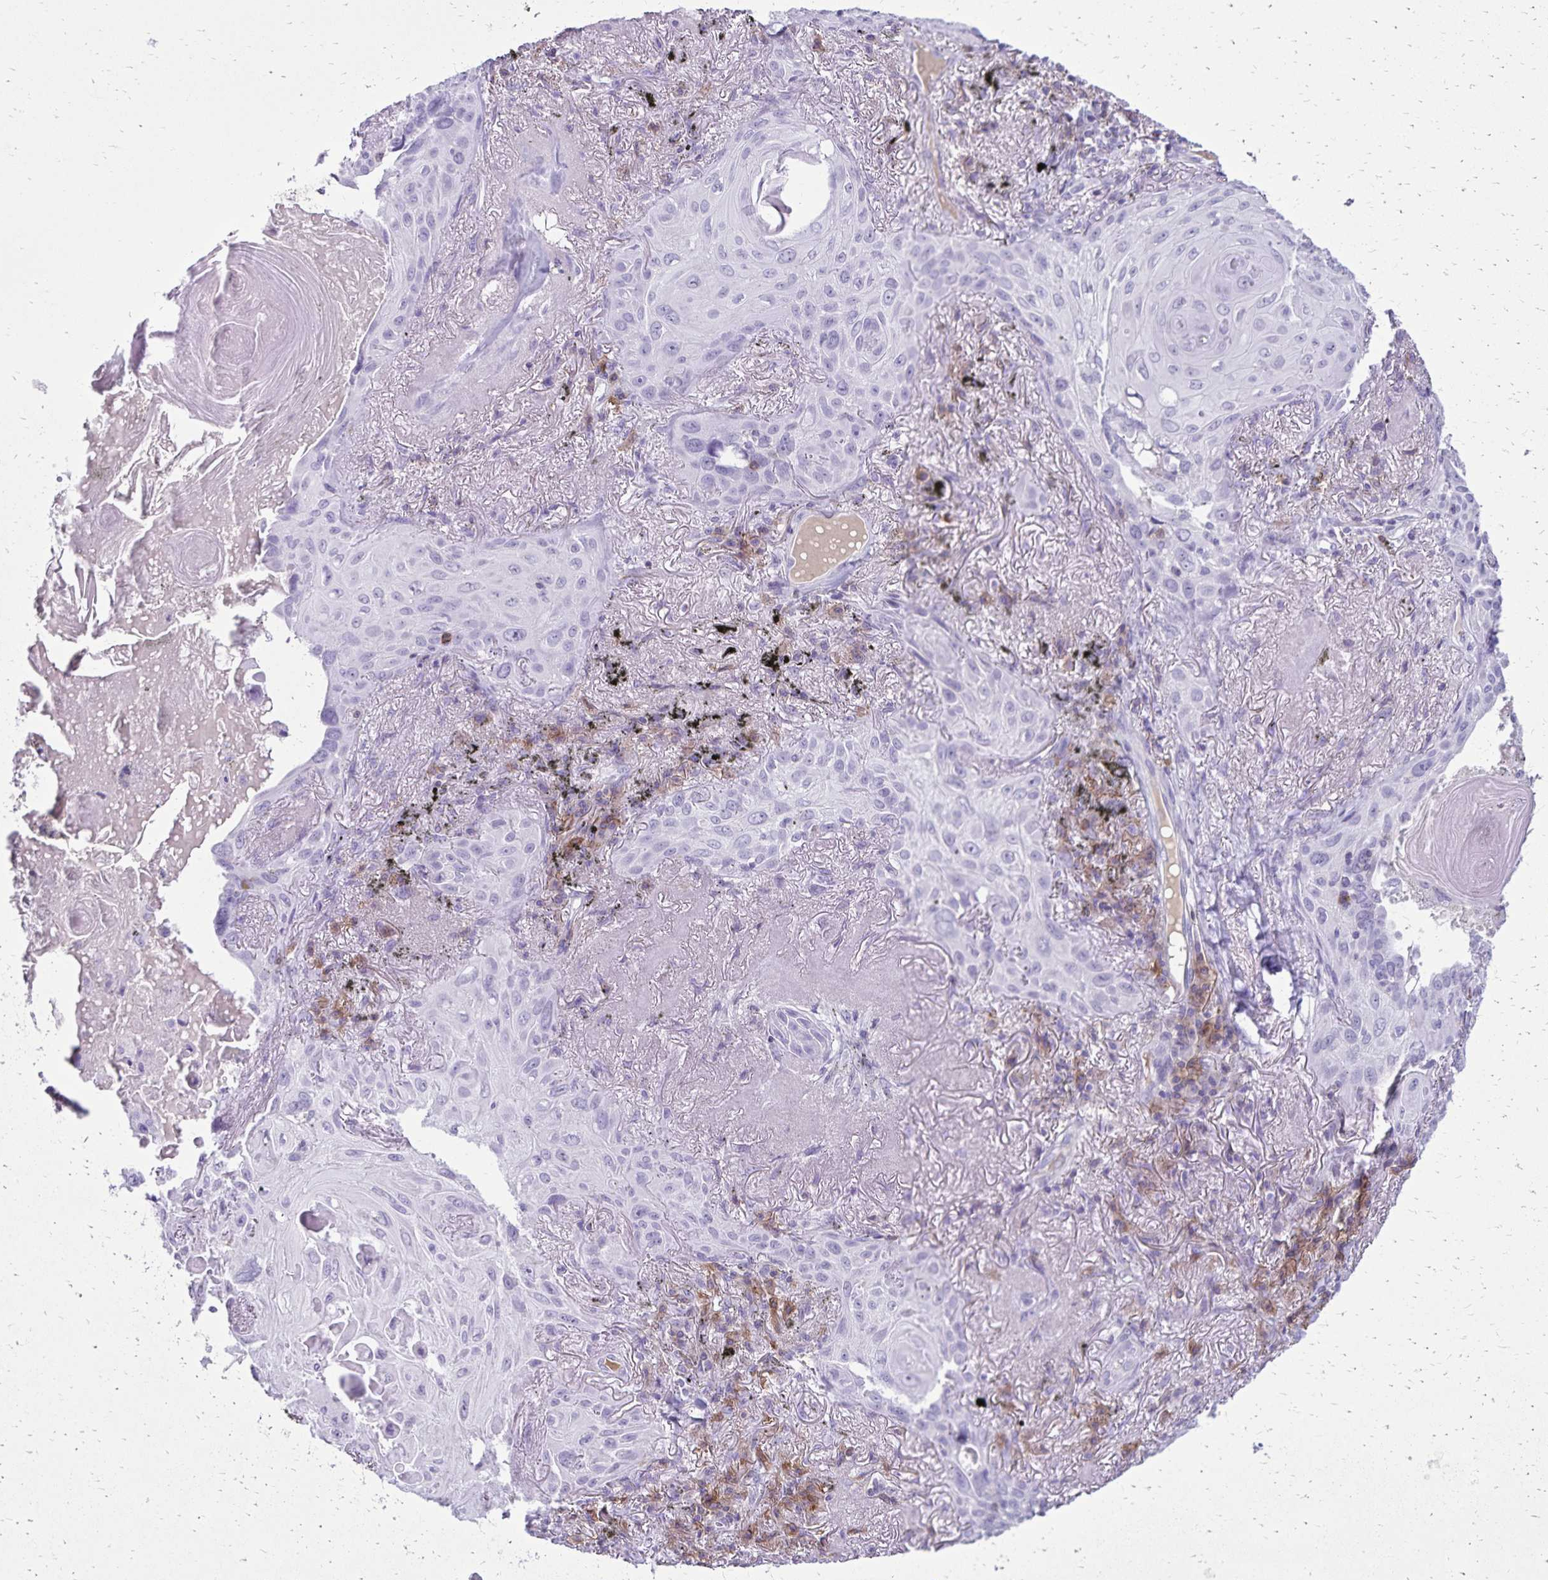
{"staining": {"intensity": "negative", "quantity": "none", "location": "none"}, "tissue": "lung cancer", "cell_type": "Tumor cells", "image_type": "cancer", "snomed": [{"axis": "morphology", "description": "Squamous cell carcinoma, NOS"}, {"axis": "topography", "description": "Lung"}], "caption": "Image shows no significant protein staining in tumor cells of lung cancer.", "gene": "CD27", "patient": {"sex": "male", "age": 79}}